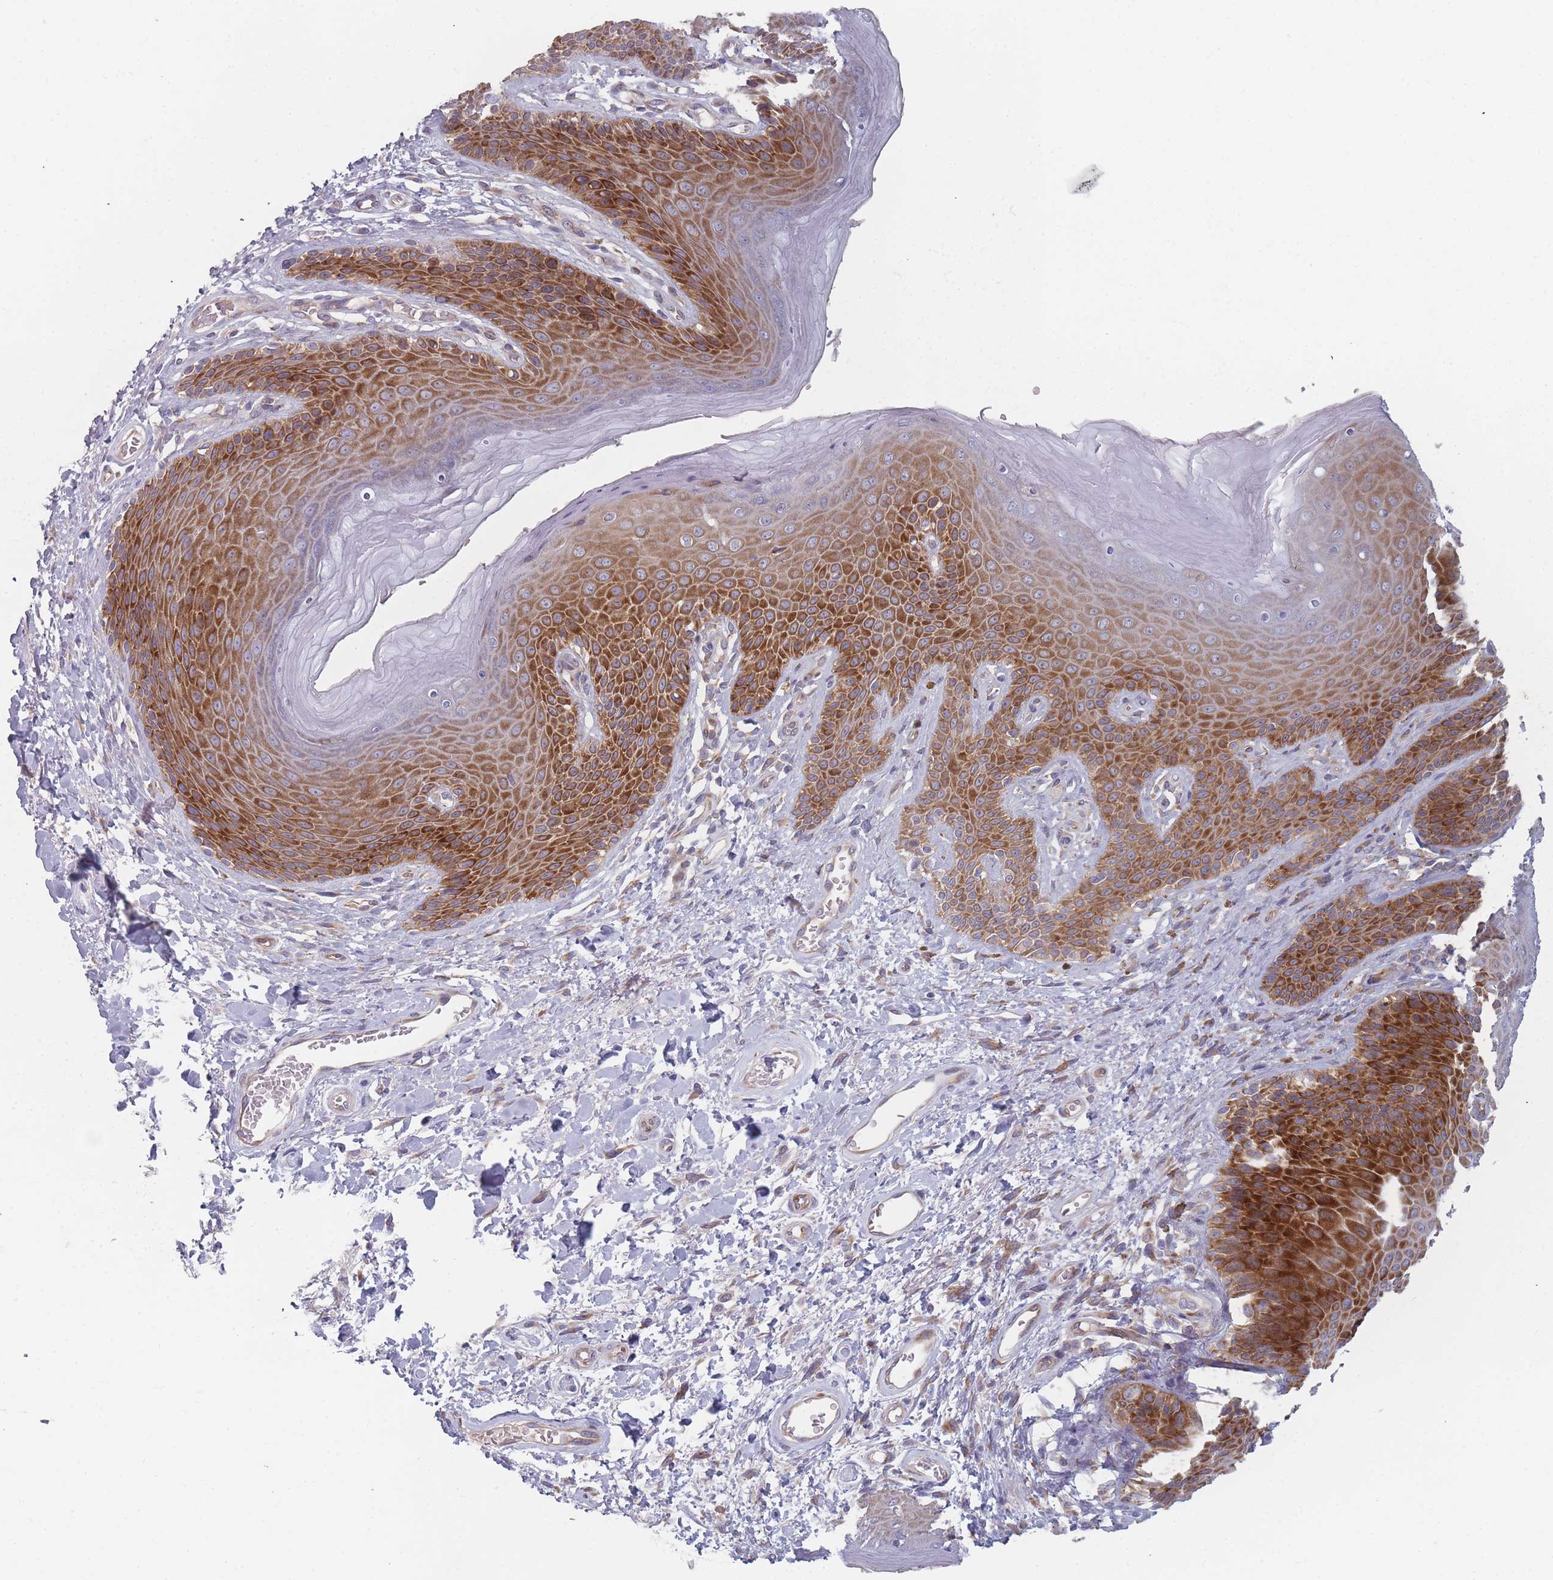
{"staining": {"intensity": "strong", "quantity": "25%-75%", "location": "cytoplasmic/membranous"}, "tissue": "skin", "cell_type": "Epidermal cells", "image_type": "normal", "snomed": [{"axis": "morphology", "description": "Normal tissue, NOS"}, {"axis": "topography", "description": "Anal"}], "caption": "The photomicrograph reveals immunohistochemical staining of normal skin. There is strong cytoplasmic/membranous positivity is present in approximately 25%-75% of epidermal cells.", "gene": "CACNG5", "patient": {"sex": "female", "age": 89}}